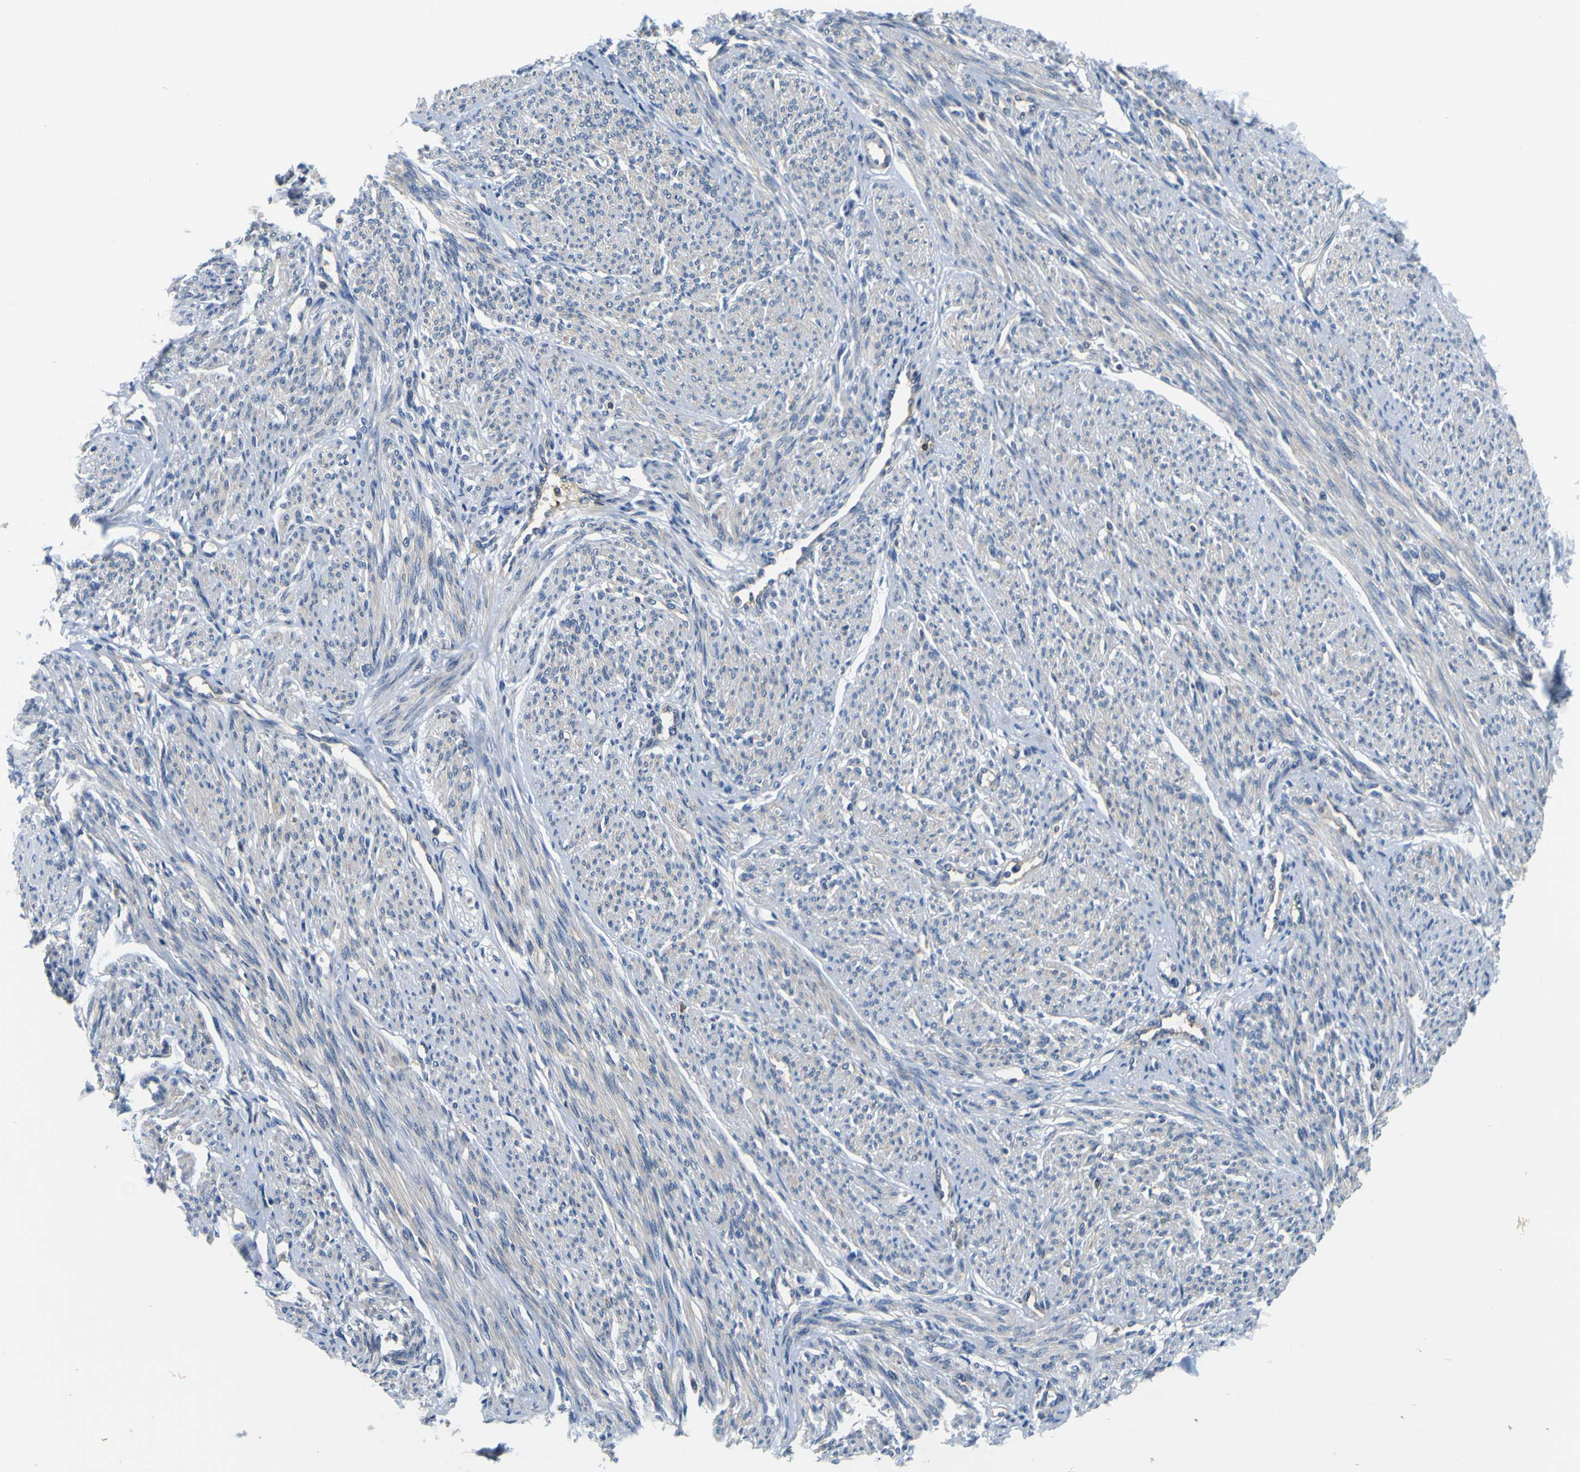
{"staining": {"intensity": "weak", "quantity": ">75%", "location": "cytoplasmic/membranous"}, "tissue": "smooth muscle", "cell_type": "Smooth muscle cells", "image_type": "normal", "snomed": [{"axis": "morphology", "description": "Normal tissue, NOS"}, {"axis": "topography", "description": "Smooth muscle"}], "caption": "Weak cytoplasmic/membranous protein expression is appreciated in approximately >75% of smooth muscle cells in smooth muscle.", "gene": "TNIK", "patient": {"sex": "female", "age": 65}}